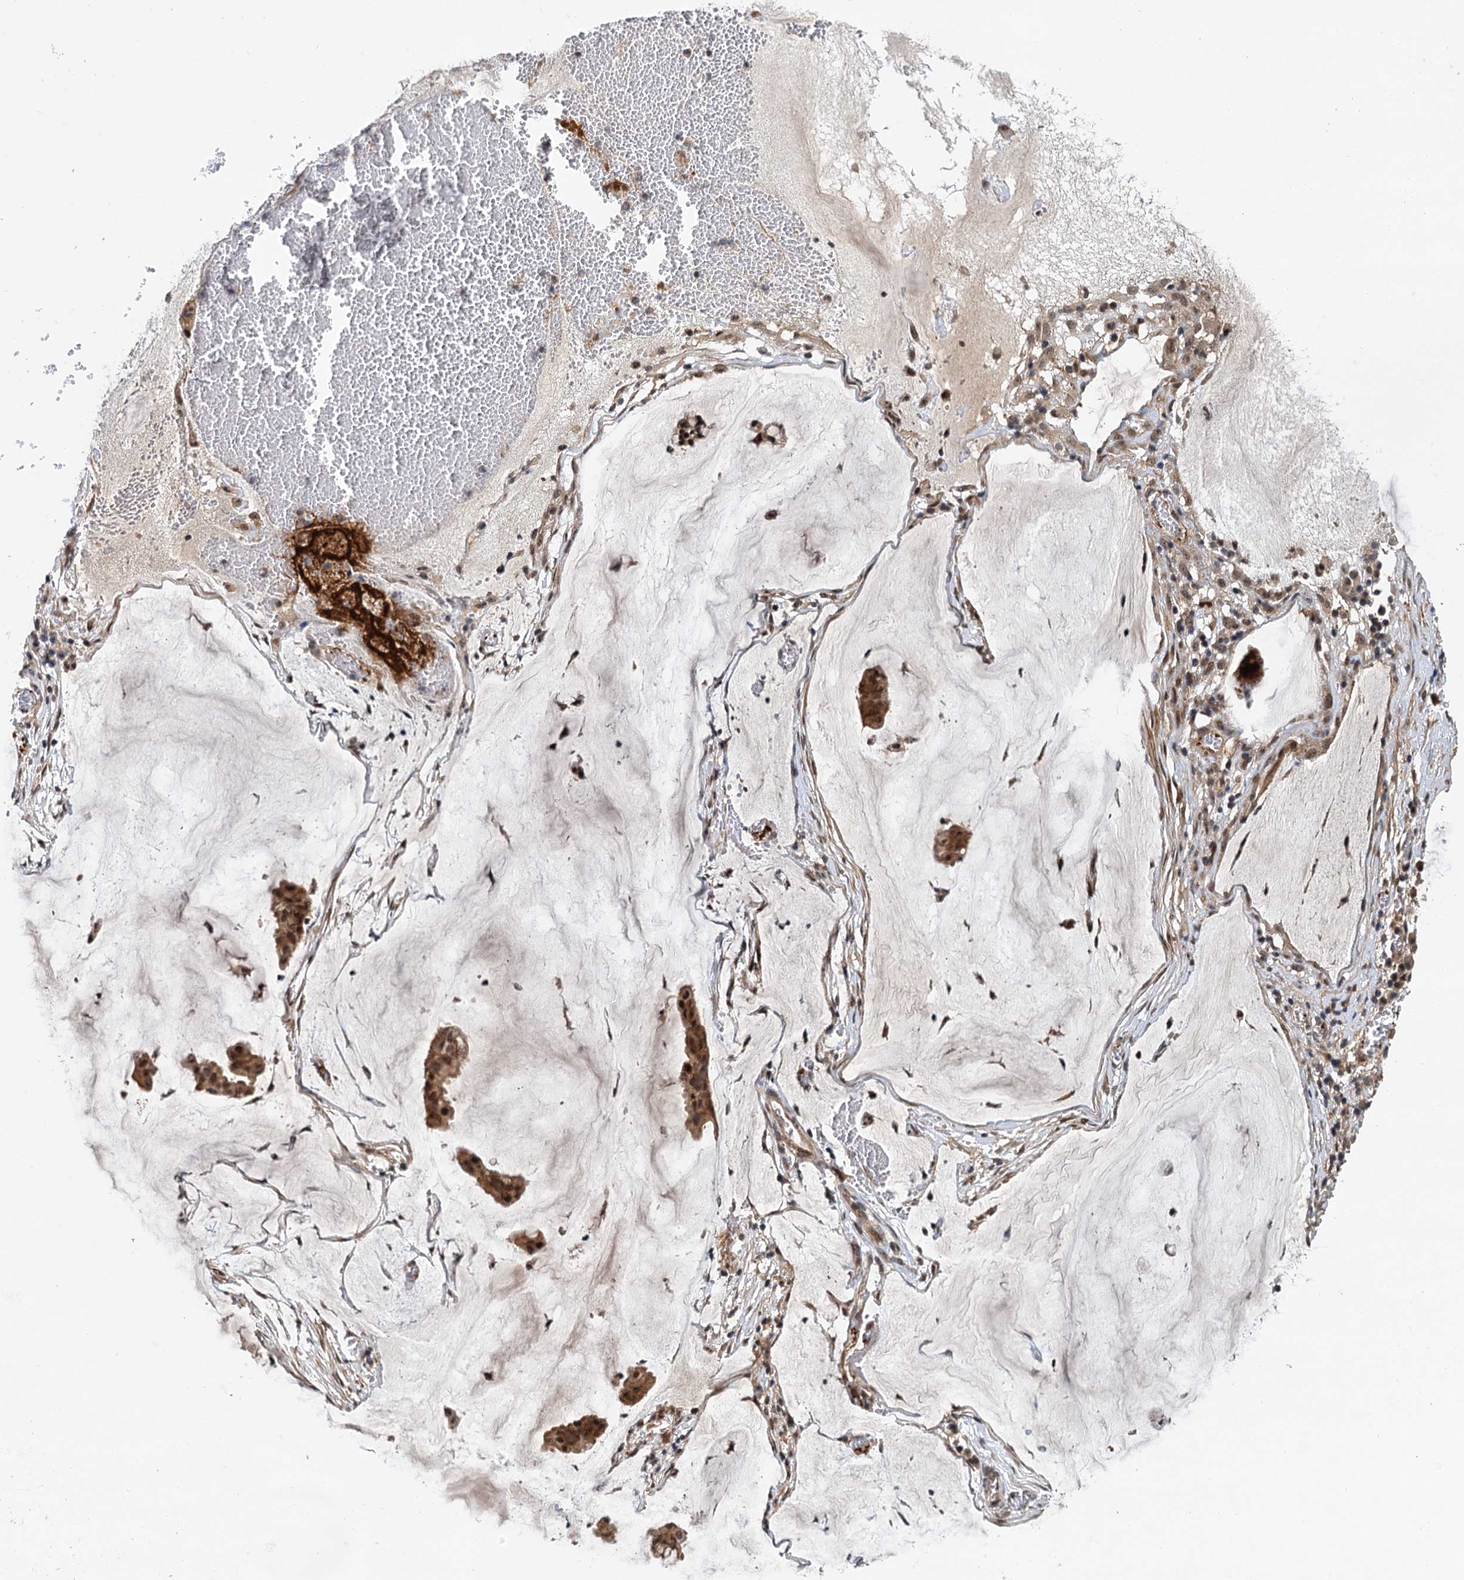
{"staining": {"intensity": "moderate", "quantity": ">75%", "location": "cytoplasmic/membranous,nuclear"}, "tissue": "ovarian cancer", "cell_type": "Tumor cells", "image_type": "cancer", "snomed": [{"axis": "morphology", "description": "Cystadenocarcinoma, mucinous, NOS"}, {"axis": "topography", "description": "Ovary"}], "caption": "IHC (DAB) staining of ovarian mucinous cystadenocarcinoma exhibits moderate cytoplasmic/membranous and nuclear protein positivity in approximately >75% of tumor cells. The staining was performed using DAB, with brown indicating positive protein expression. Nuclei are stained blue with hematoxylin.", "gene": "MBD6", "patient": {"sex": "female", "age": 73}}